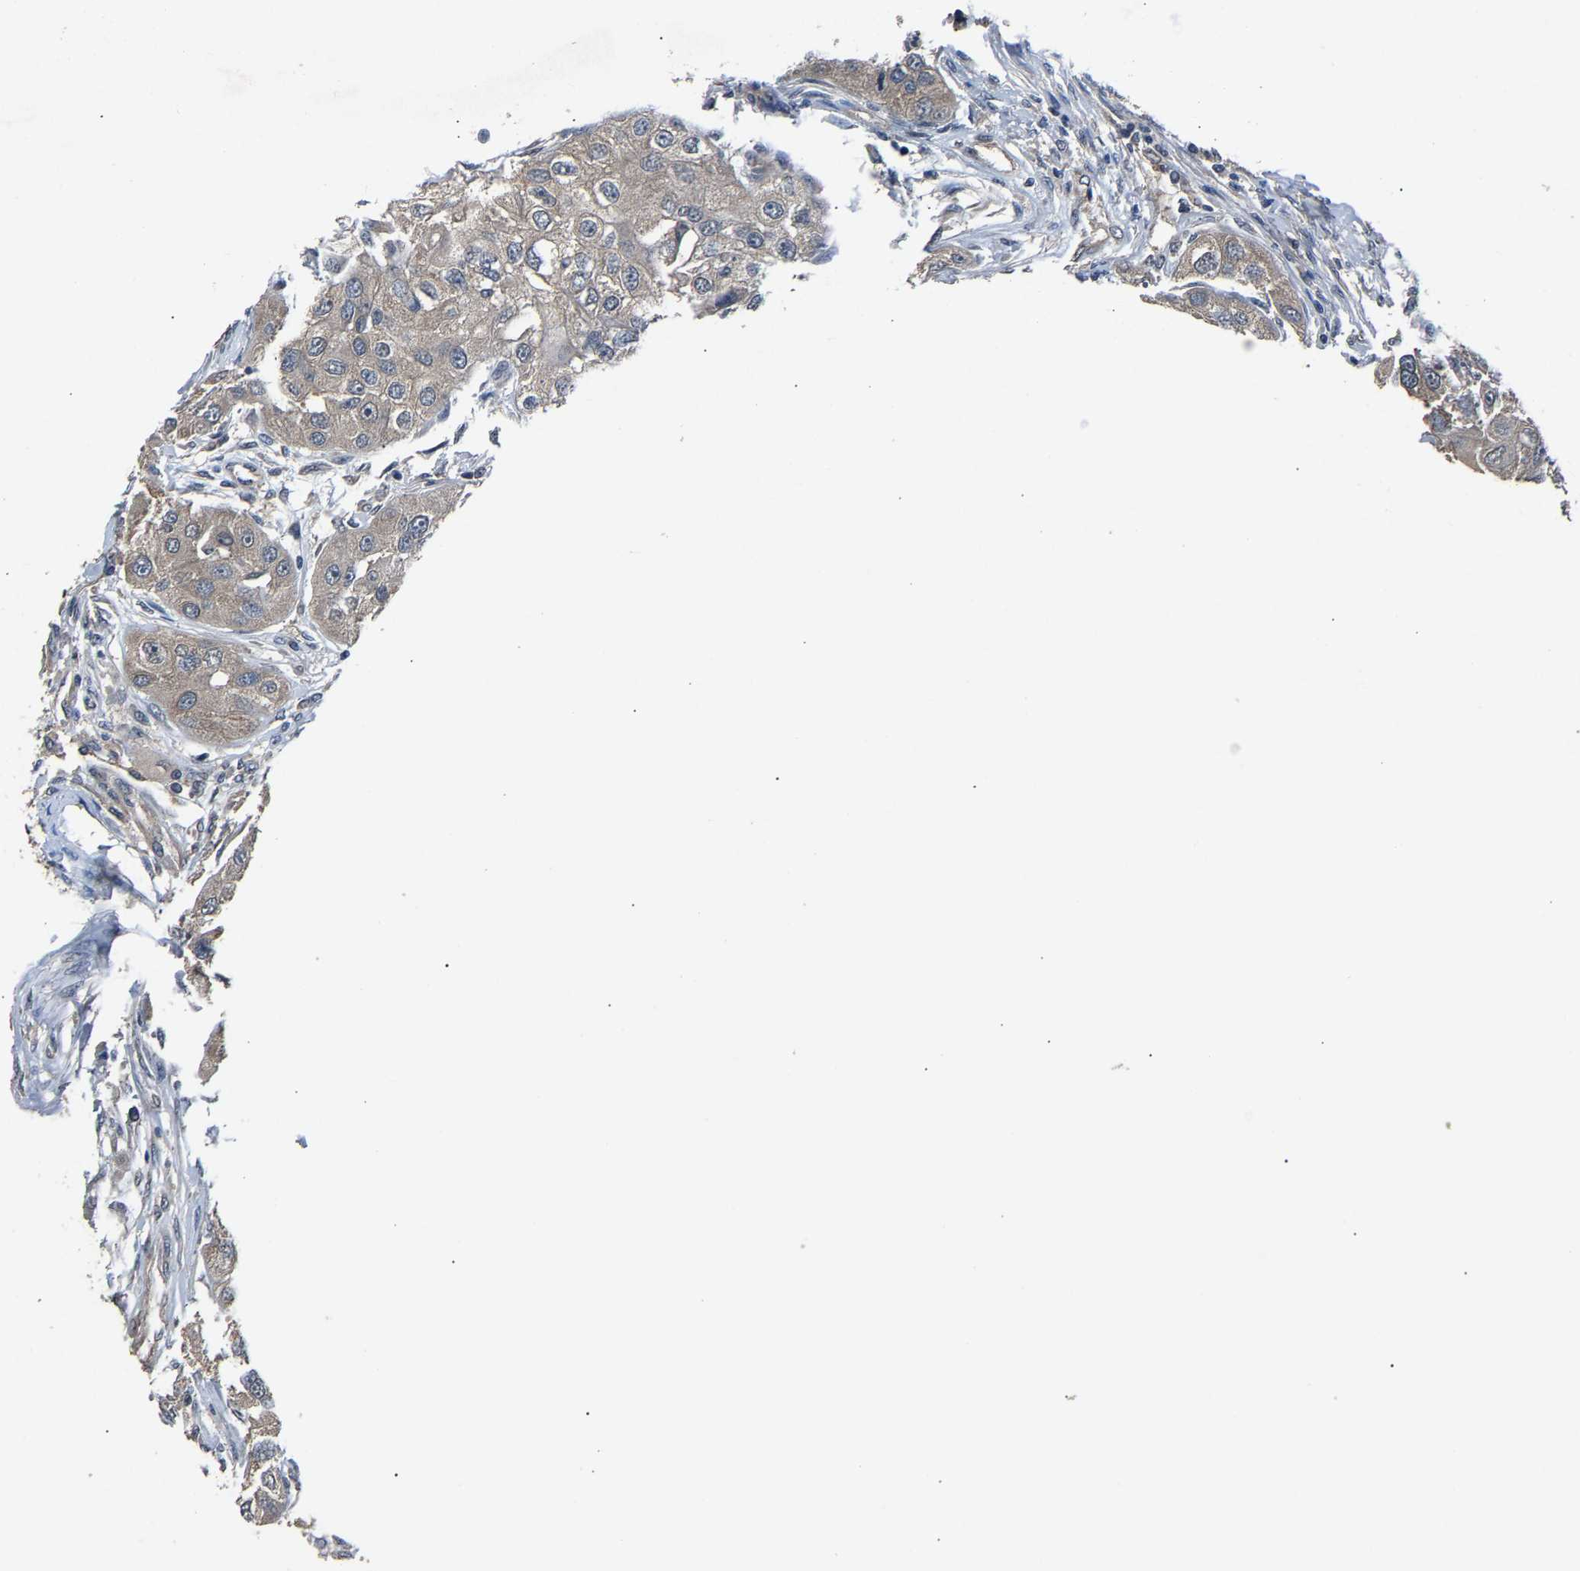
{"staining": {"intensity": "moderate", "quantity": ">75%", "location": "cytoplasmic/membranous"}, "tissue": "head and neck cancer", "cell_type": "Tumor cells", "image_type": "cancer", "snomed": [{"axis": "morphology", "description": "Normal tissue, NOS"}, {"axis": "morphology", "description": "Squamous cell carcinoma, NOS"}, {"axis": "topography", "description": "Skeletal muscle"}, {"axis": "topography", "description": "Head-Neck"}], "caption": "IHC photomicrograph of head and neck cancer stained for a protein (brown), which displays medium levels of moderate cytoplasmic/membranous expression in approximately >75% of tumor cells.", "gene": "ABCC9", "patient": {"sex": "male", "age": 51}}